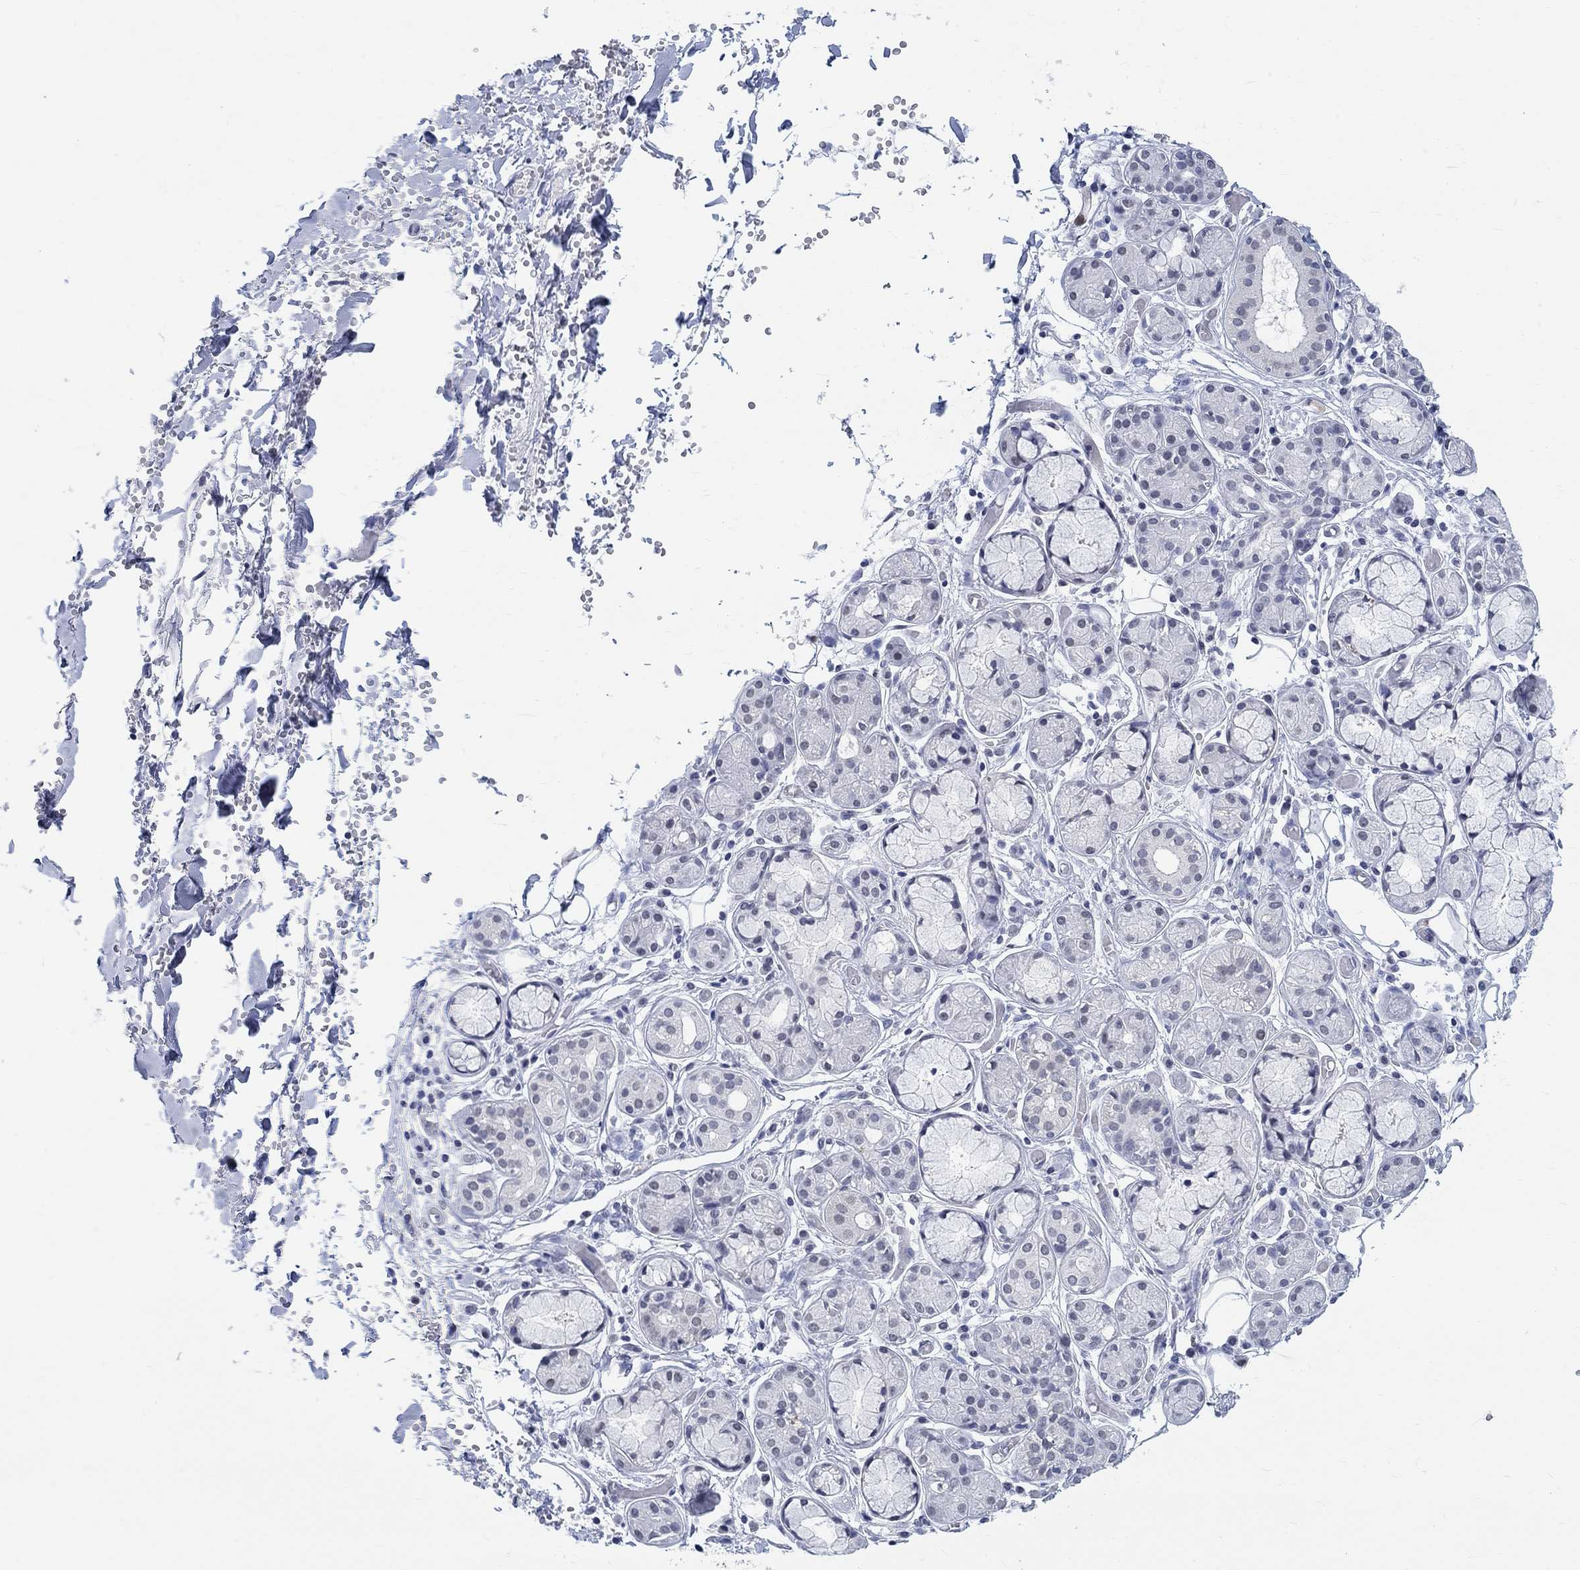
{"staining": {"intensity": "negative", "quantity": "none", "location": "none"}, "tissue": "salivary gland", "cell_type": "Glandular cells", "image_type": "normal", "snomed": [{"axis": "morphology", "description": "Normal tissue, NOS"}, {"axis": "topography", "description": "Salivary gland"}, {"axis": "topography", "description": "Peripheral nerve tissue"}], "caption": "DAB (3,3'-diaminobenzidine) immunohistochemical staining of normal salivary gland exhibits no significant staining in glandular cells.", "gene": "ANKS1B", "patient": {"sex": "male", "age": 71}}